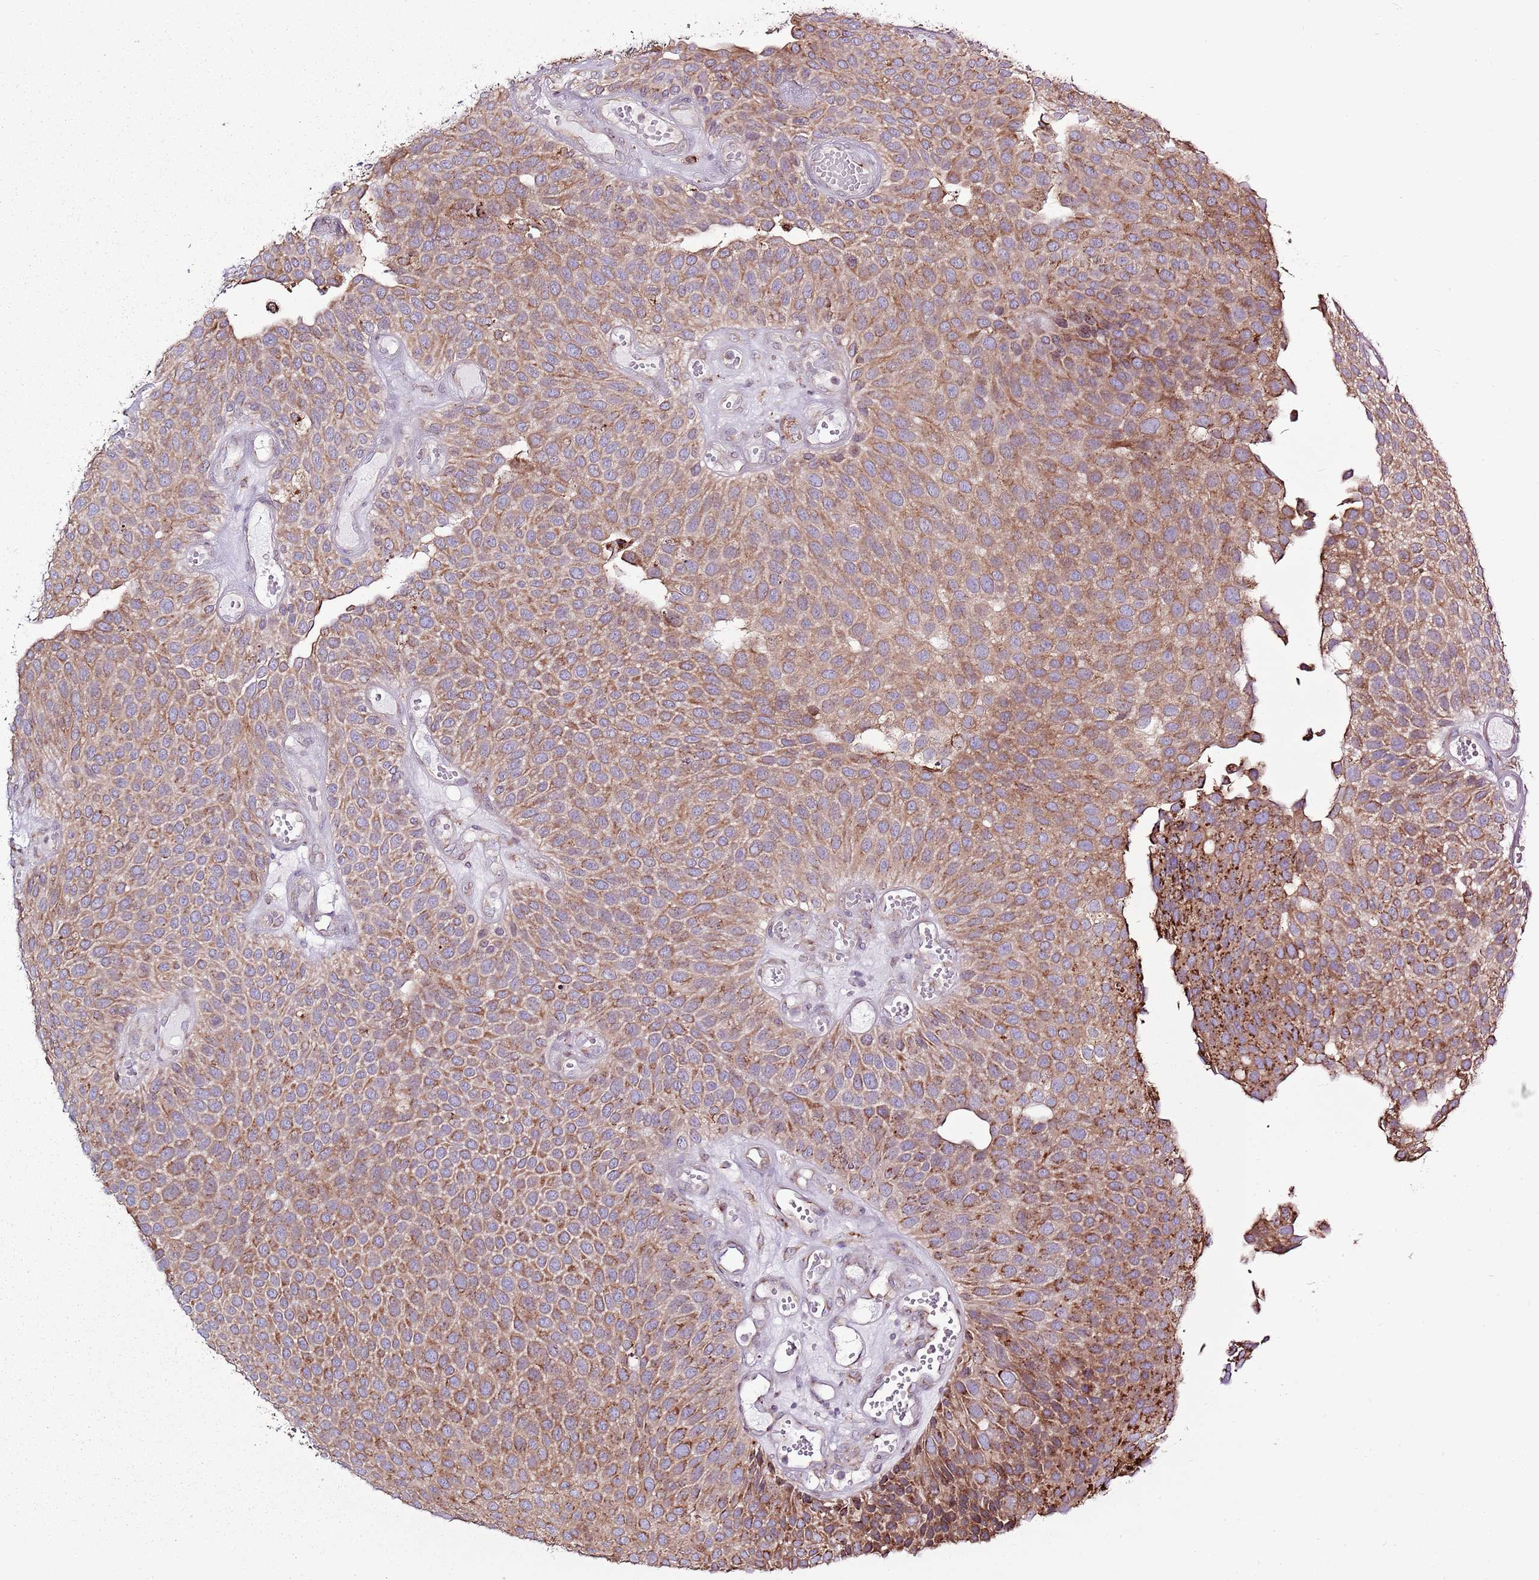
{"staining": {"intensity": "strong", "quantity": "25%-75%", "location": "cytoplasmic/membranous"}, "tissue": "urothelial cancer", "cell_type": "Tumor cells", "image_type": "cancer", "snomed": [{"axis": "morphology", "description": "Urothelial carcinoma, Low grade"}, {"axis": "topography", "description": "Urinary bladder"}], "caption": "Urothelial cancer tissue demonstrates strong cytoplasmic/membranous expression in approximately 25%-75% of tumor cells (IHC, brightfield microscopy, high magnification).", "gene": "TMED10", "patient": {"sex": "male", "age": 89}}